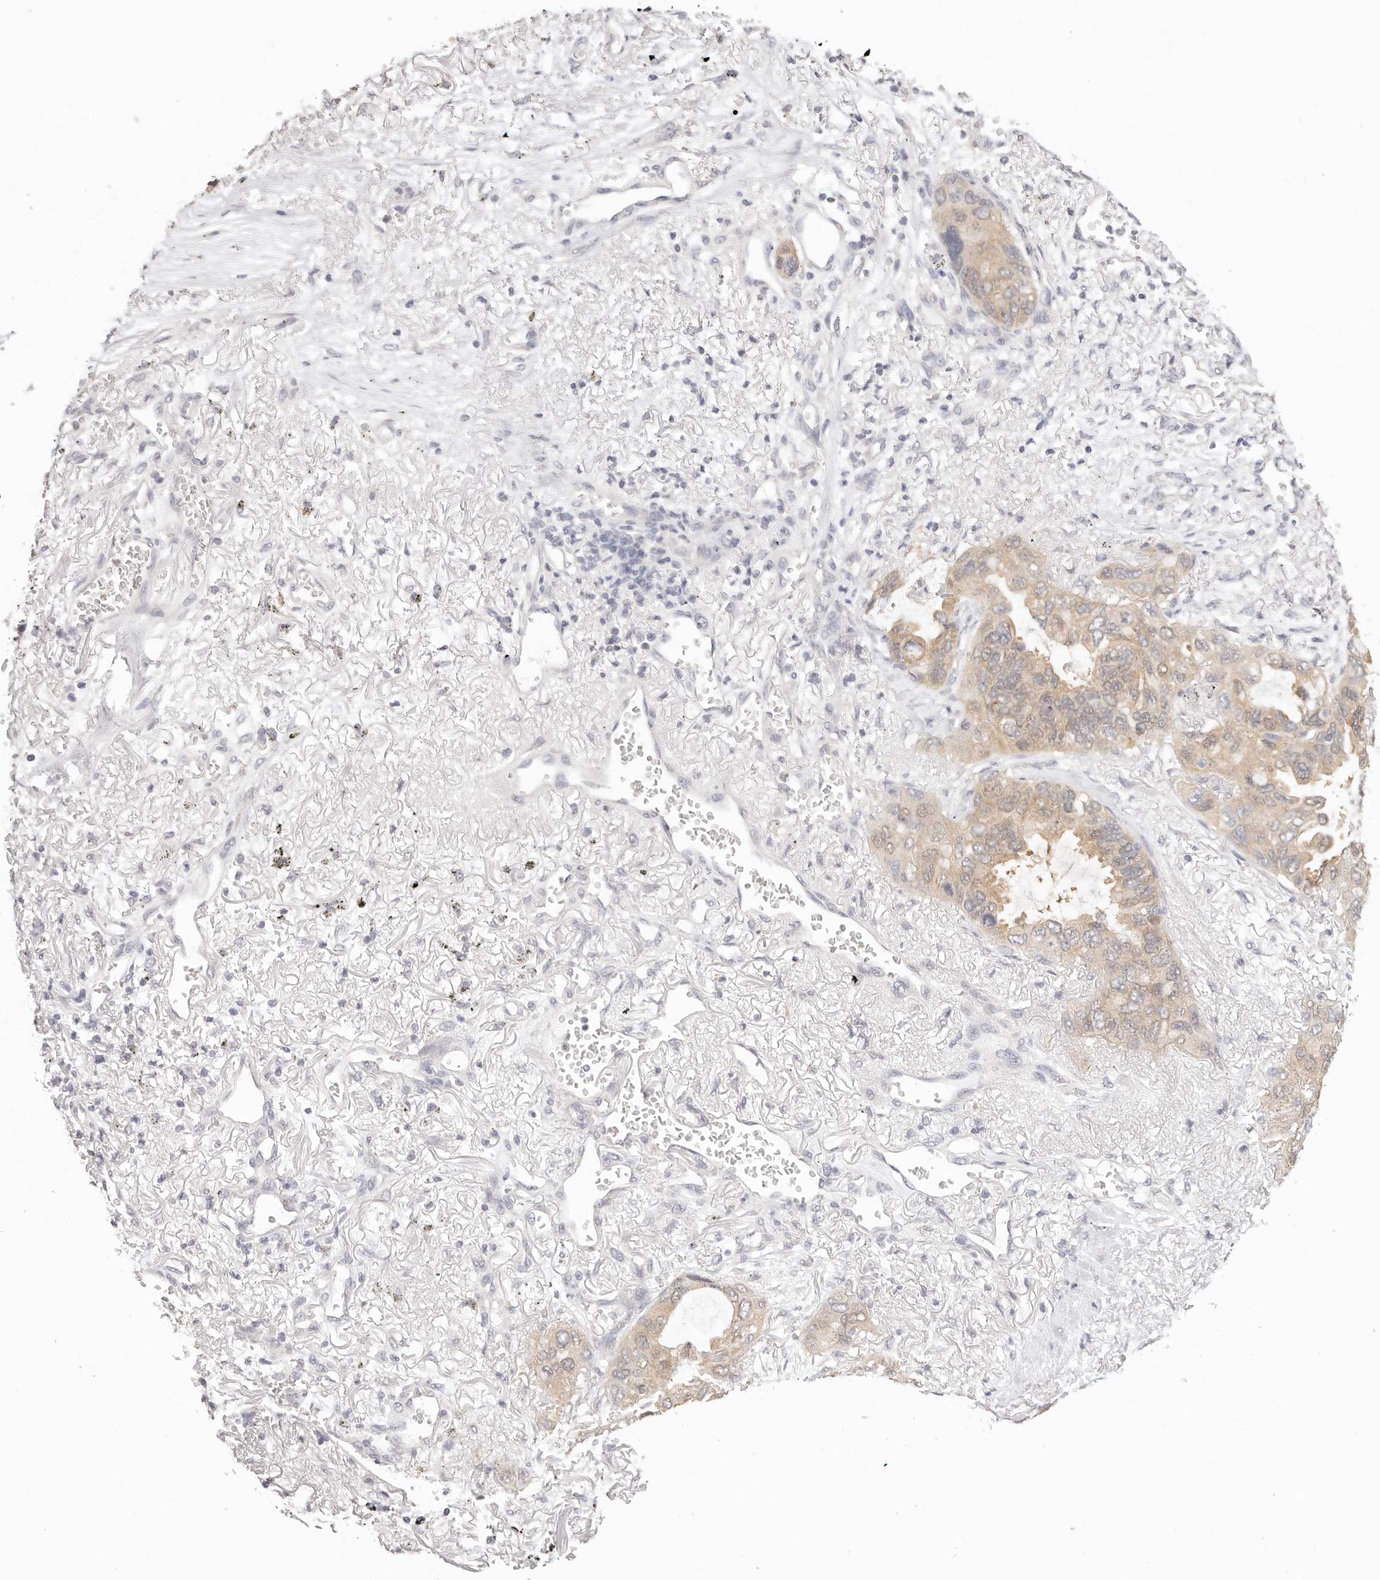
{"staining": {"intensity": "weak", "quantity": ">75%", "location": "cytoplasmic/membranous"}, "tissue": "lung cancer", "cell_type": "Tumor cells", "image_type": "cancer", "snomed": [{"axis": "morphology", "description": "Squamous cell carcinoma, NOS"}, {"axis": "topography", "description": "Lung"}], "caption": "Protein analysis of lung cancer (squamous cell carcinoma) tissue shows weak cytoplasmic/membranous positivity in approximately >75% of tumor cells.", "gene": "GGPS1", "patient": {"sex": "female", "age": 73}}